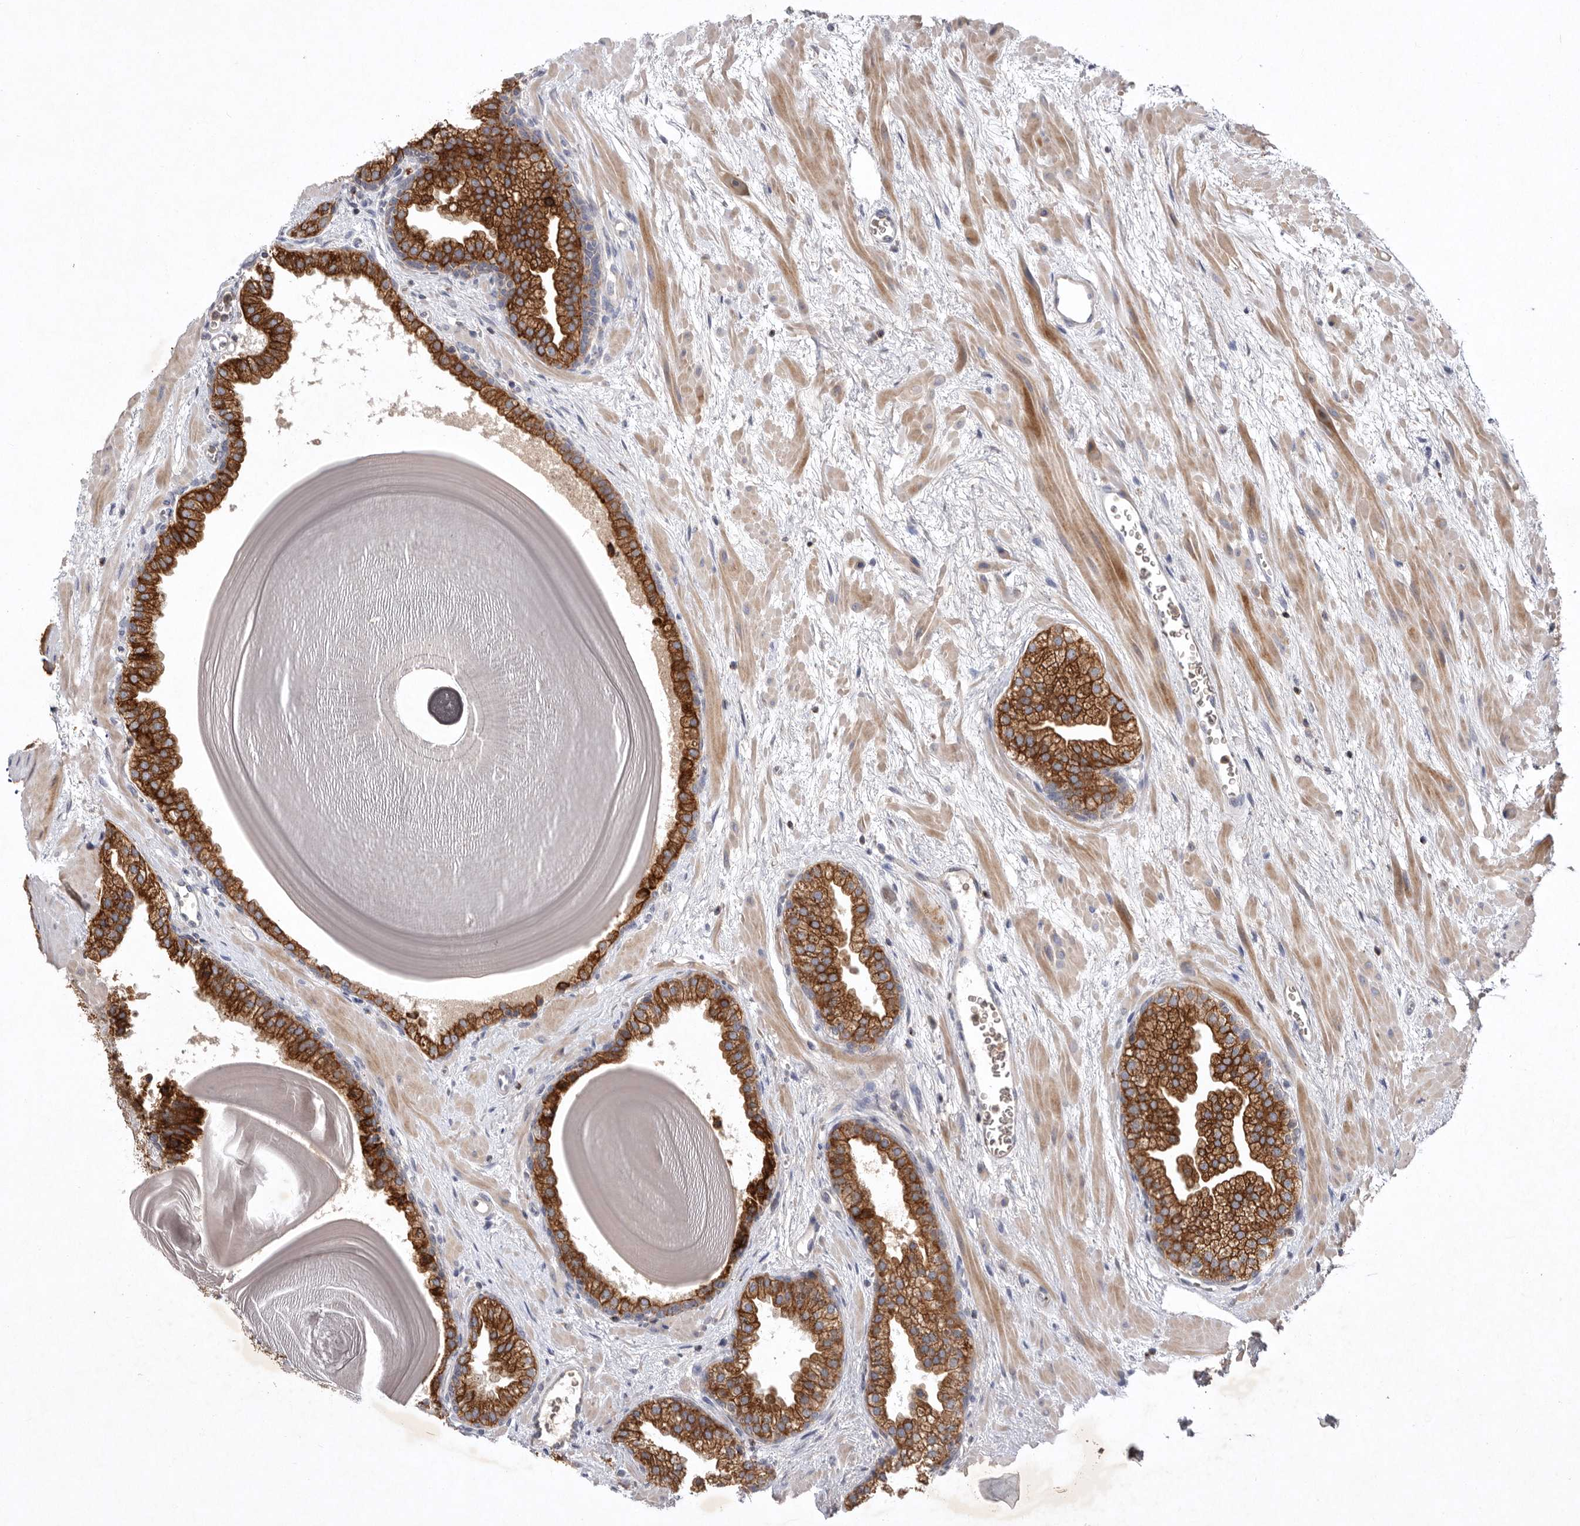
{"staining": {"intensity": "strong", "quantity": ">75%", "location": "cytoplasmic/membranous"}, "tissue": "prostate", "cell_type": "Glandular cells", "image_type": "normal", "snomed": [{"axis": "morphology", "description": "Normal tissue, NOS"}, {"axis": "topography", "description": "Prostate"}], "caption": "A brown stain shows strong cytoplasmic/membranous staining of a protein in glandular cells of normal human prostate. Immunohistochemistry (ihc) stains the protein in brown and the nuclei are stained blue.", "gene": "TNFSF14", "patient": {"sex": "male", "age": 48}}